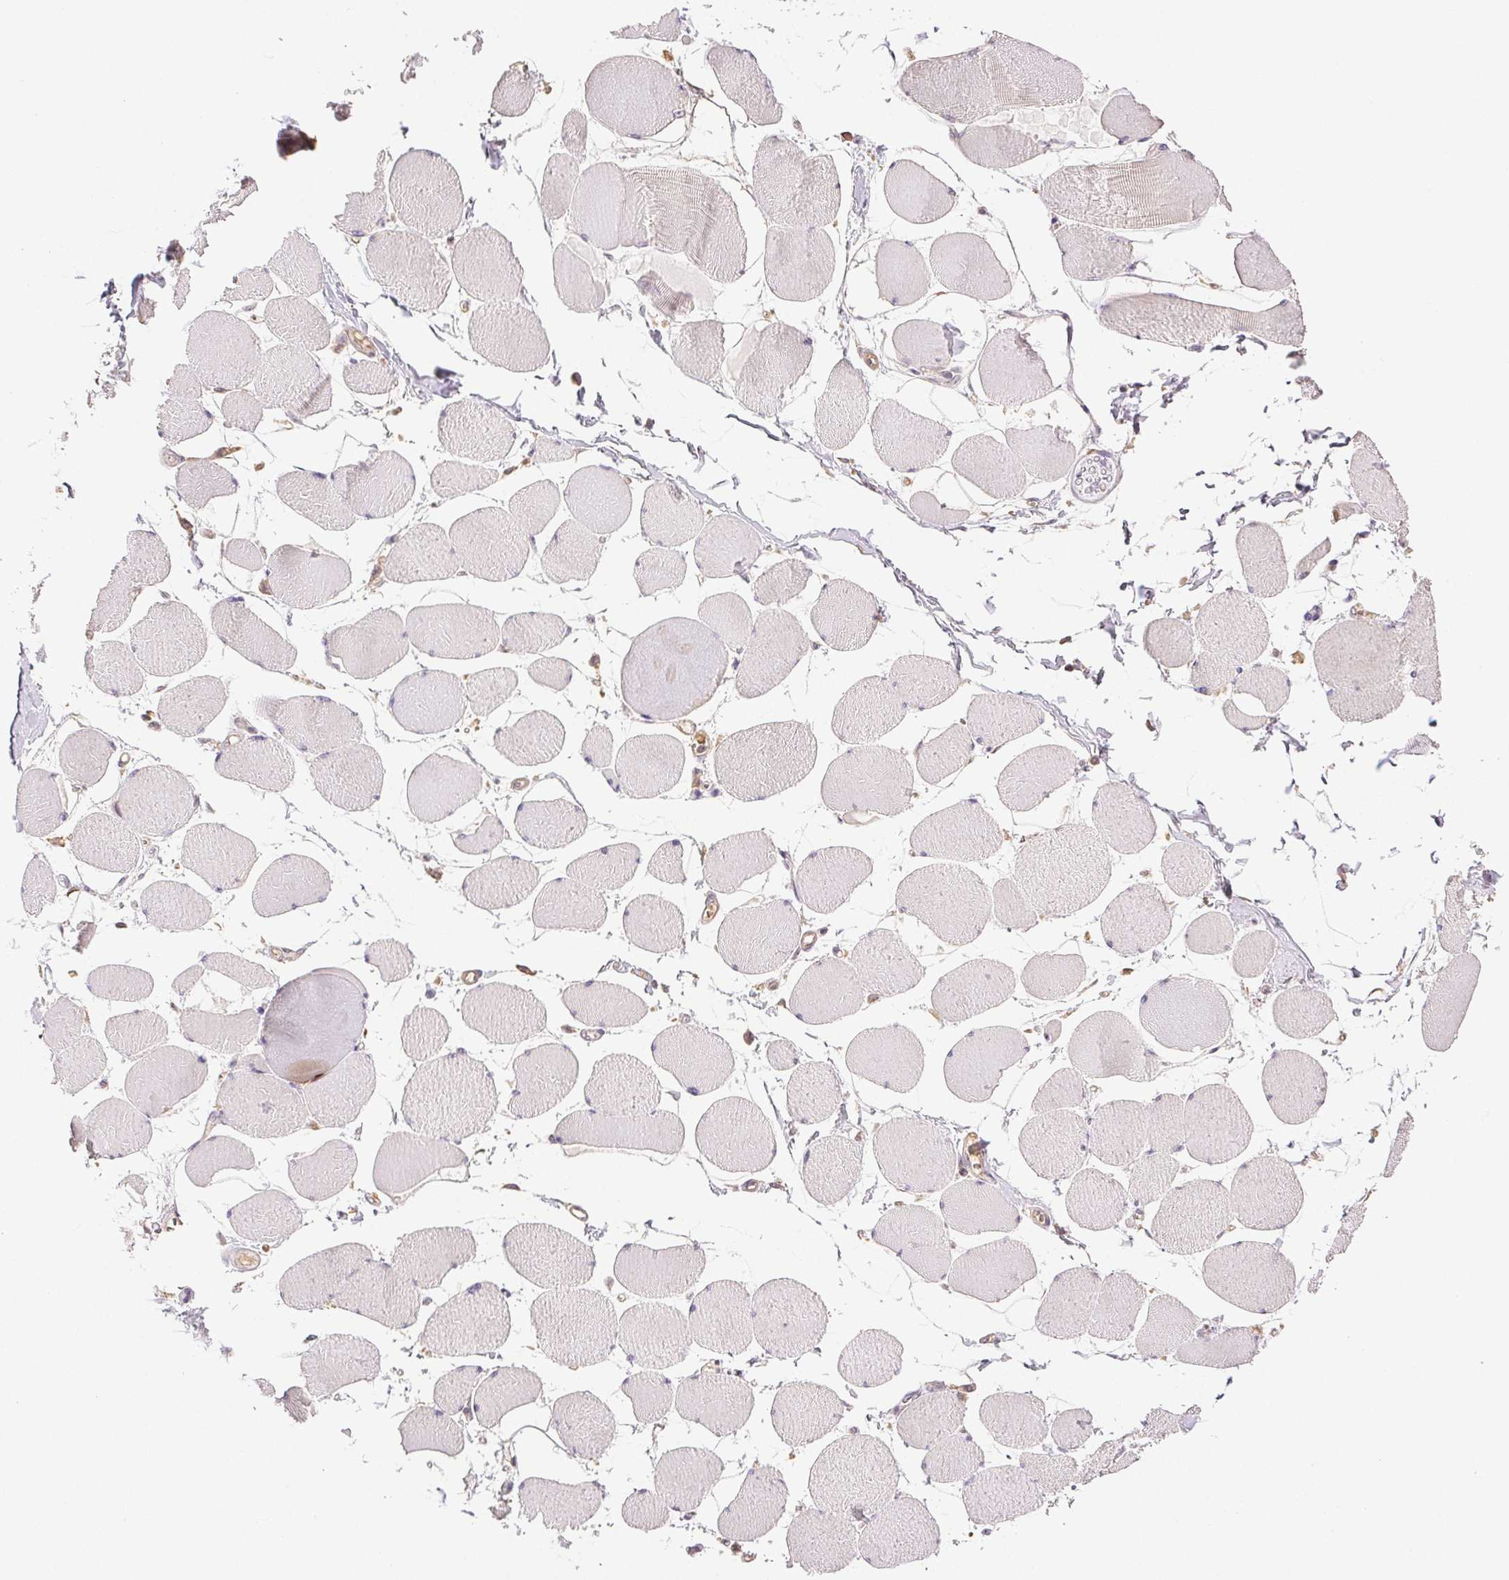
{"staining": {"intensity": "weak", "quantity": "<25%", "location": "cytoplasmic/membranous"}, "tissue": "skeletal muscle", "cell_type": "Myocytes", "image_type": "normal", "snomed": [{"axis": "morphology", "description": "Normal tissue, NOS"}, {"axis": "topography", "description": "Skeletal muscle"}], "caption": "This is an IHC image of unremarkable human skeletal muscle. There is no staining in myocytes.", "gene": "TMEM253", "patient": {"sex": "female", "age": 75}}